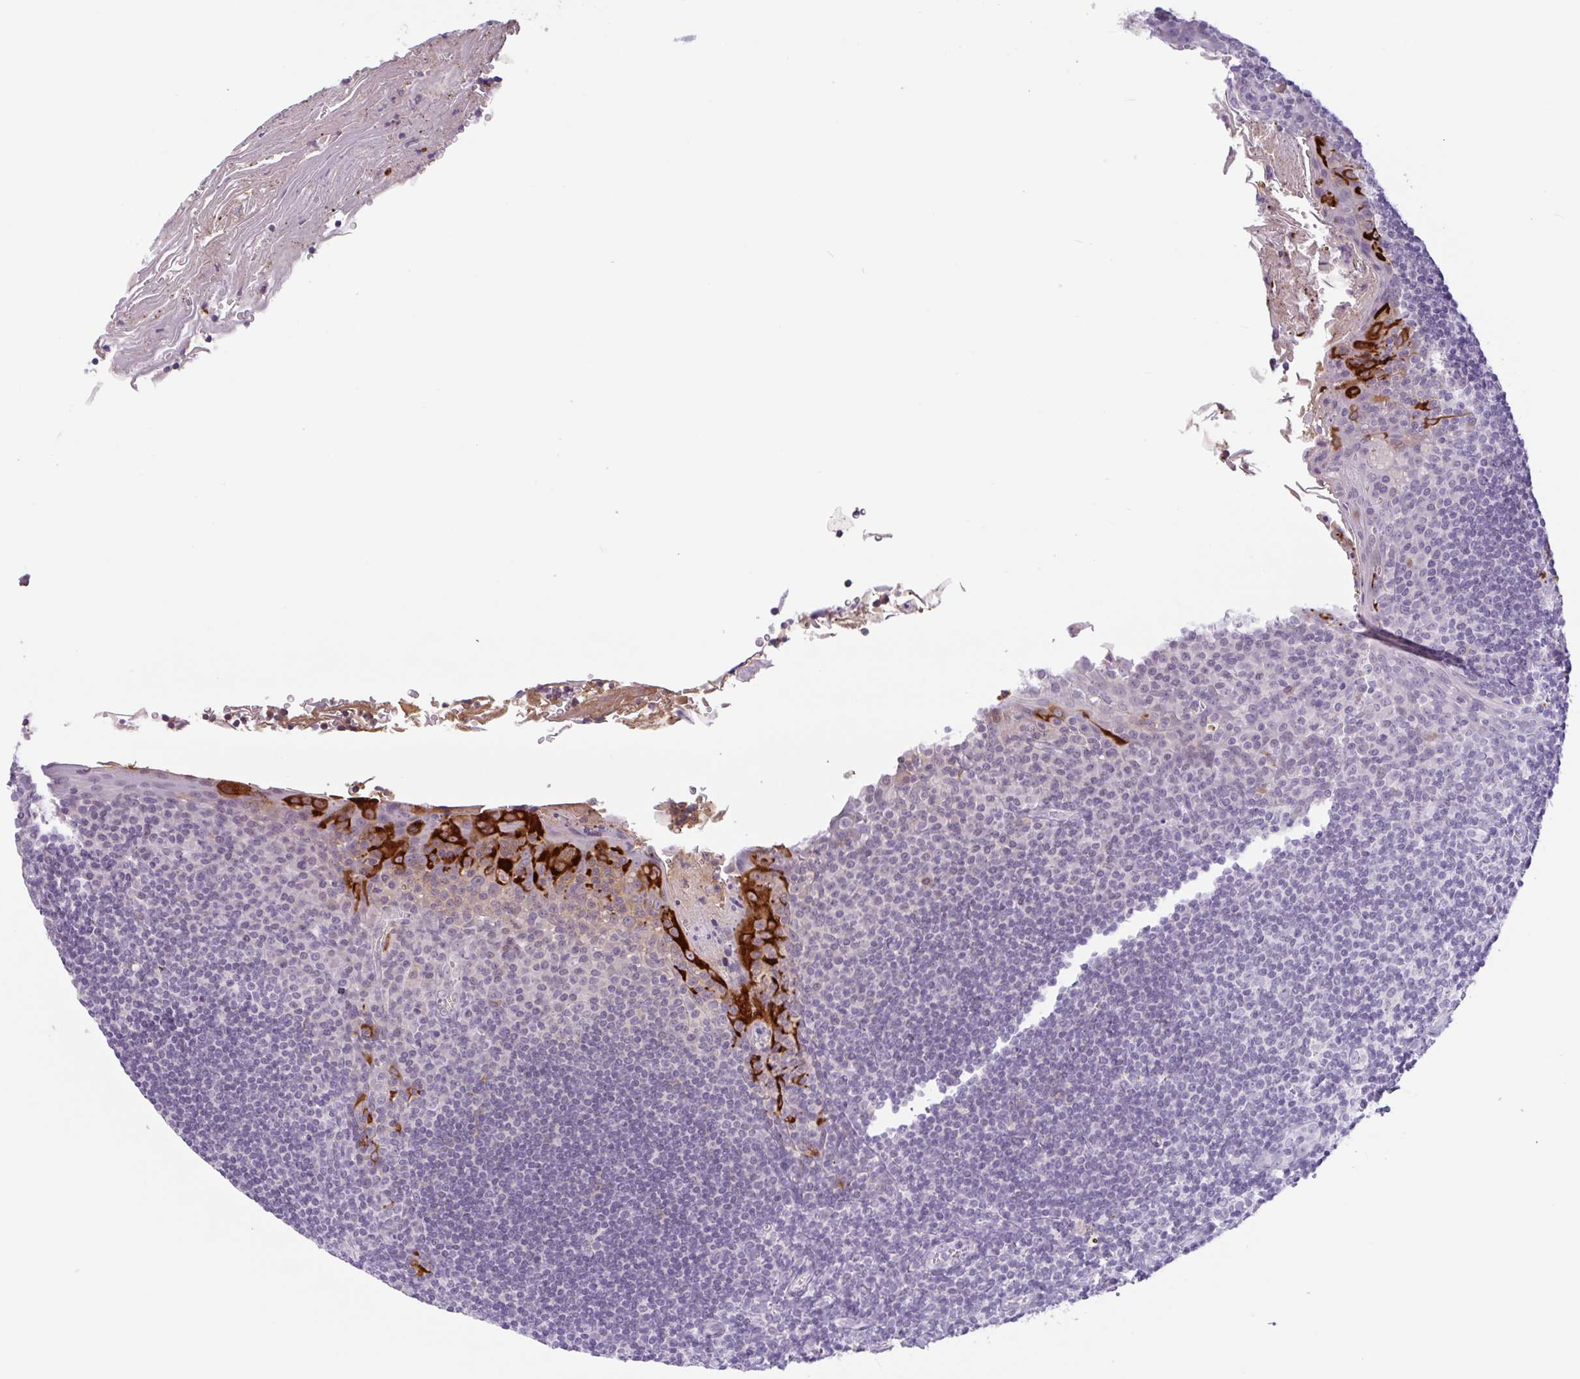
{"staining": {"intensity": "negative", "quantity": "none", "location": "none"}, "tissue": "tonsil", "cell_type": "Germinal center cells", "image_type": "normal", "snomed": [{"axis": "morphology", "description": "Normal tissue, NOS"}, {"axis": "topography", "description": "Tonsil"}], "caption": "Human tonsil stained for a protein using IHC displays no positivity in germinal center cells.", "gene": "CTSE", "patient": {"sex": "male", "age": 27}}